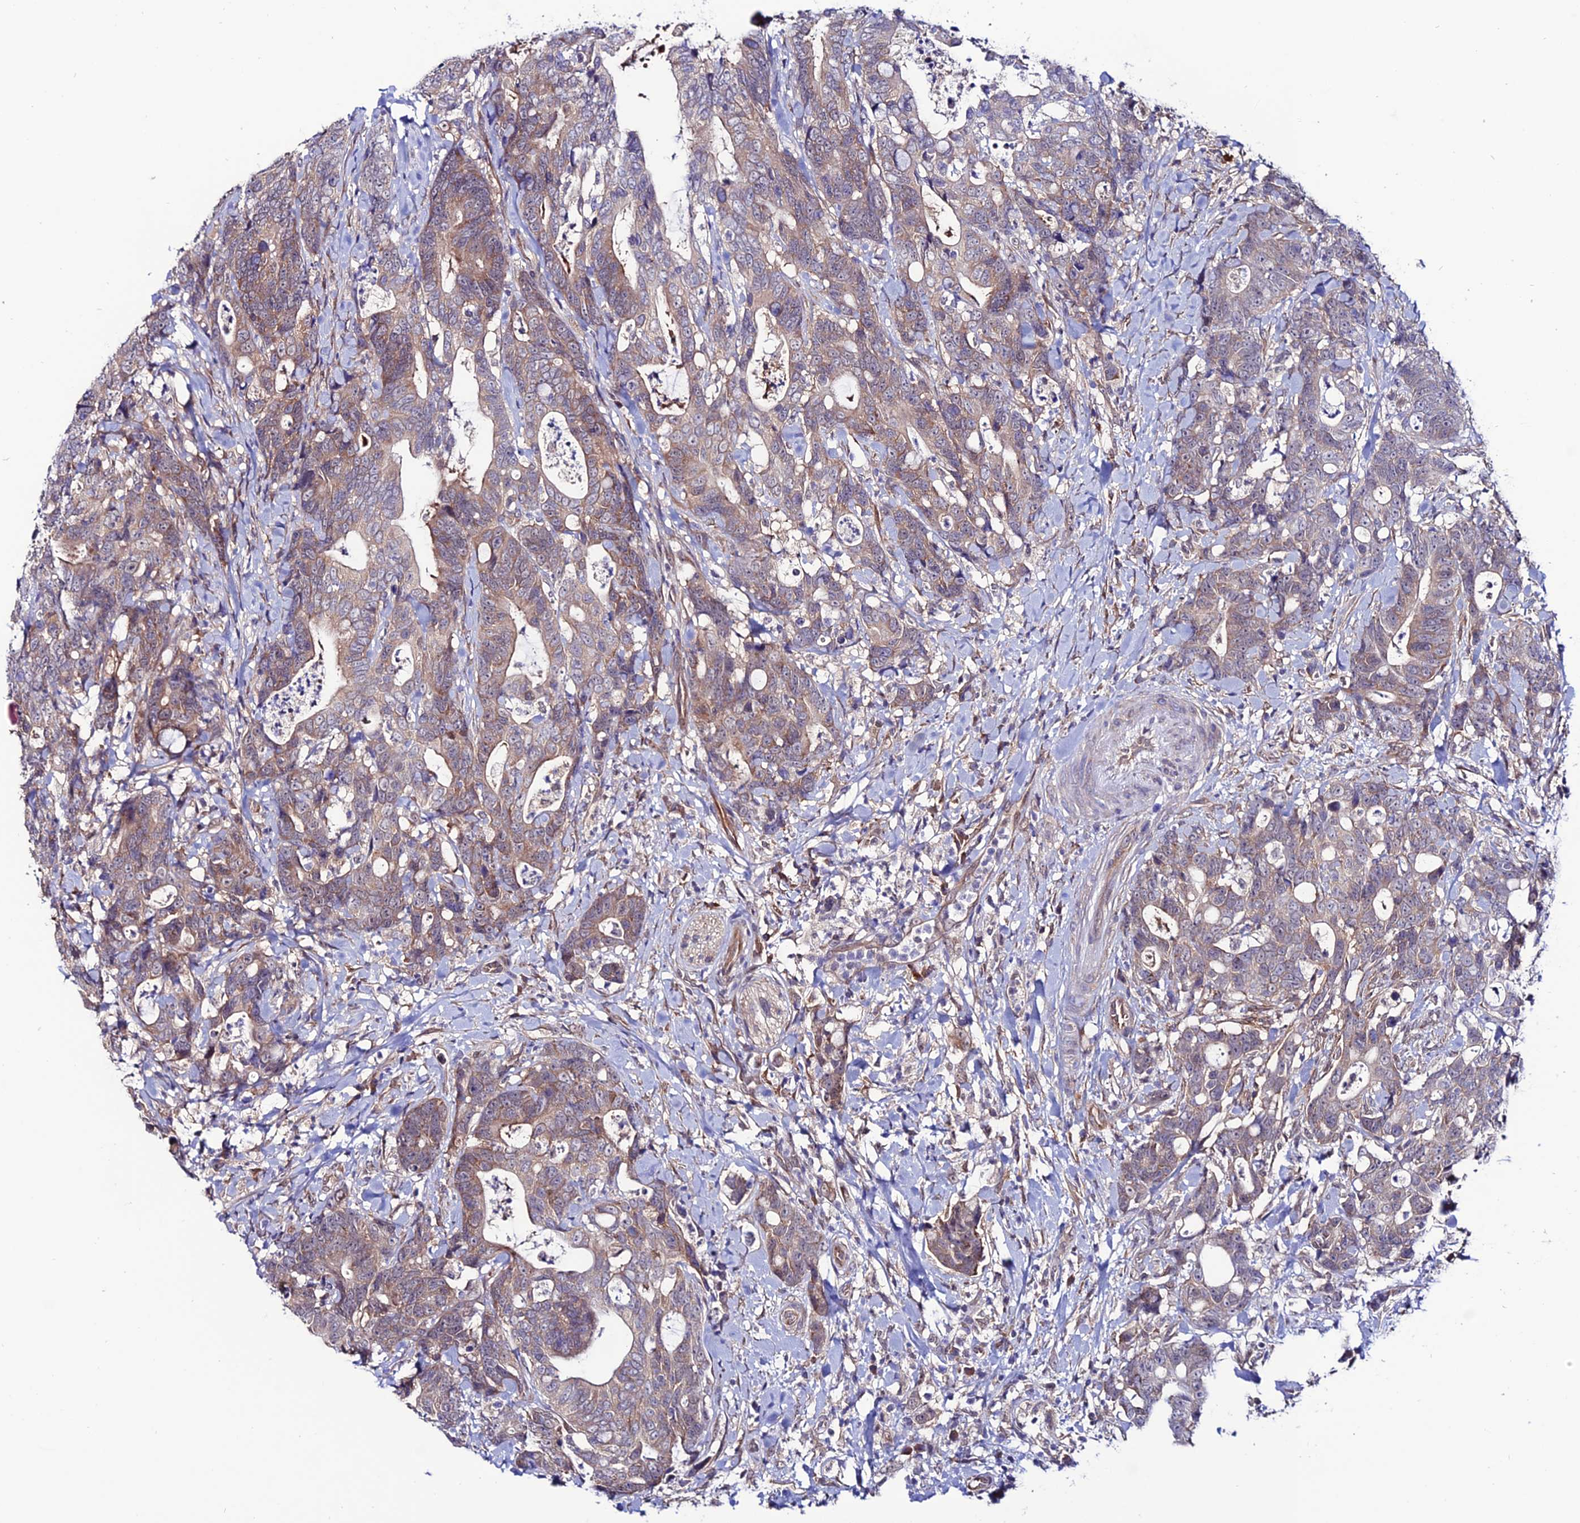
{"staining": {"intensity": "moderate", "quantity": "25%-75%", "location": "cytoplasmic/membranous"}, "tissue": "colorectal cancer", "cell_type": "Tumor cells", "image_type": "cancer", "snomed": [{"axis": "morphology", "description": "Adenocarcinoma, NOS"}, {"axis": "topography", "description": "Colon"}], "caption": "Tumor cells show medium levels of moderate cytoplasmic/membranous expression in about 25%-75% of cells in colorectal cancer (adenocarcinoma).", "gene": "FZD8", "patient": {"sex": "female", "age": 82}}